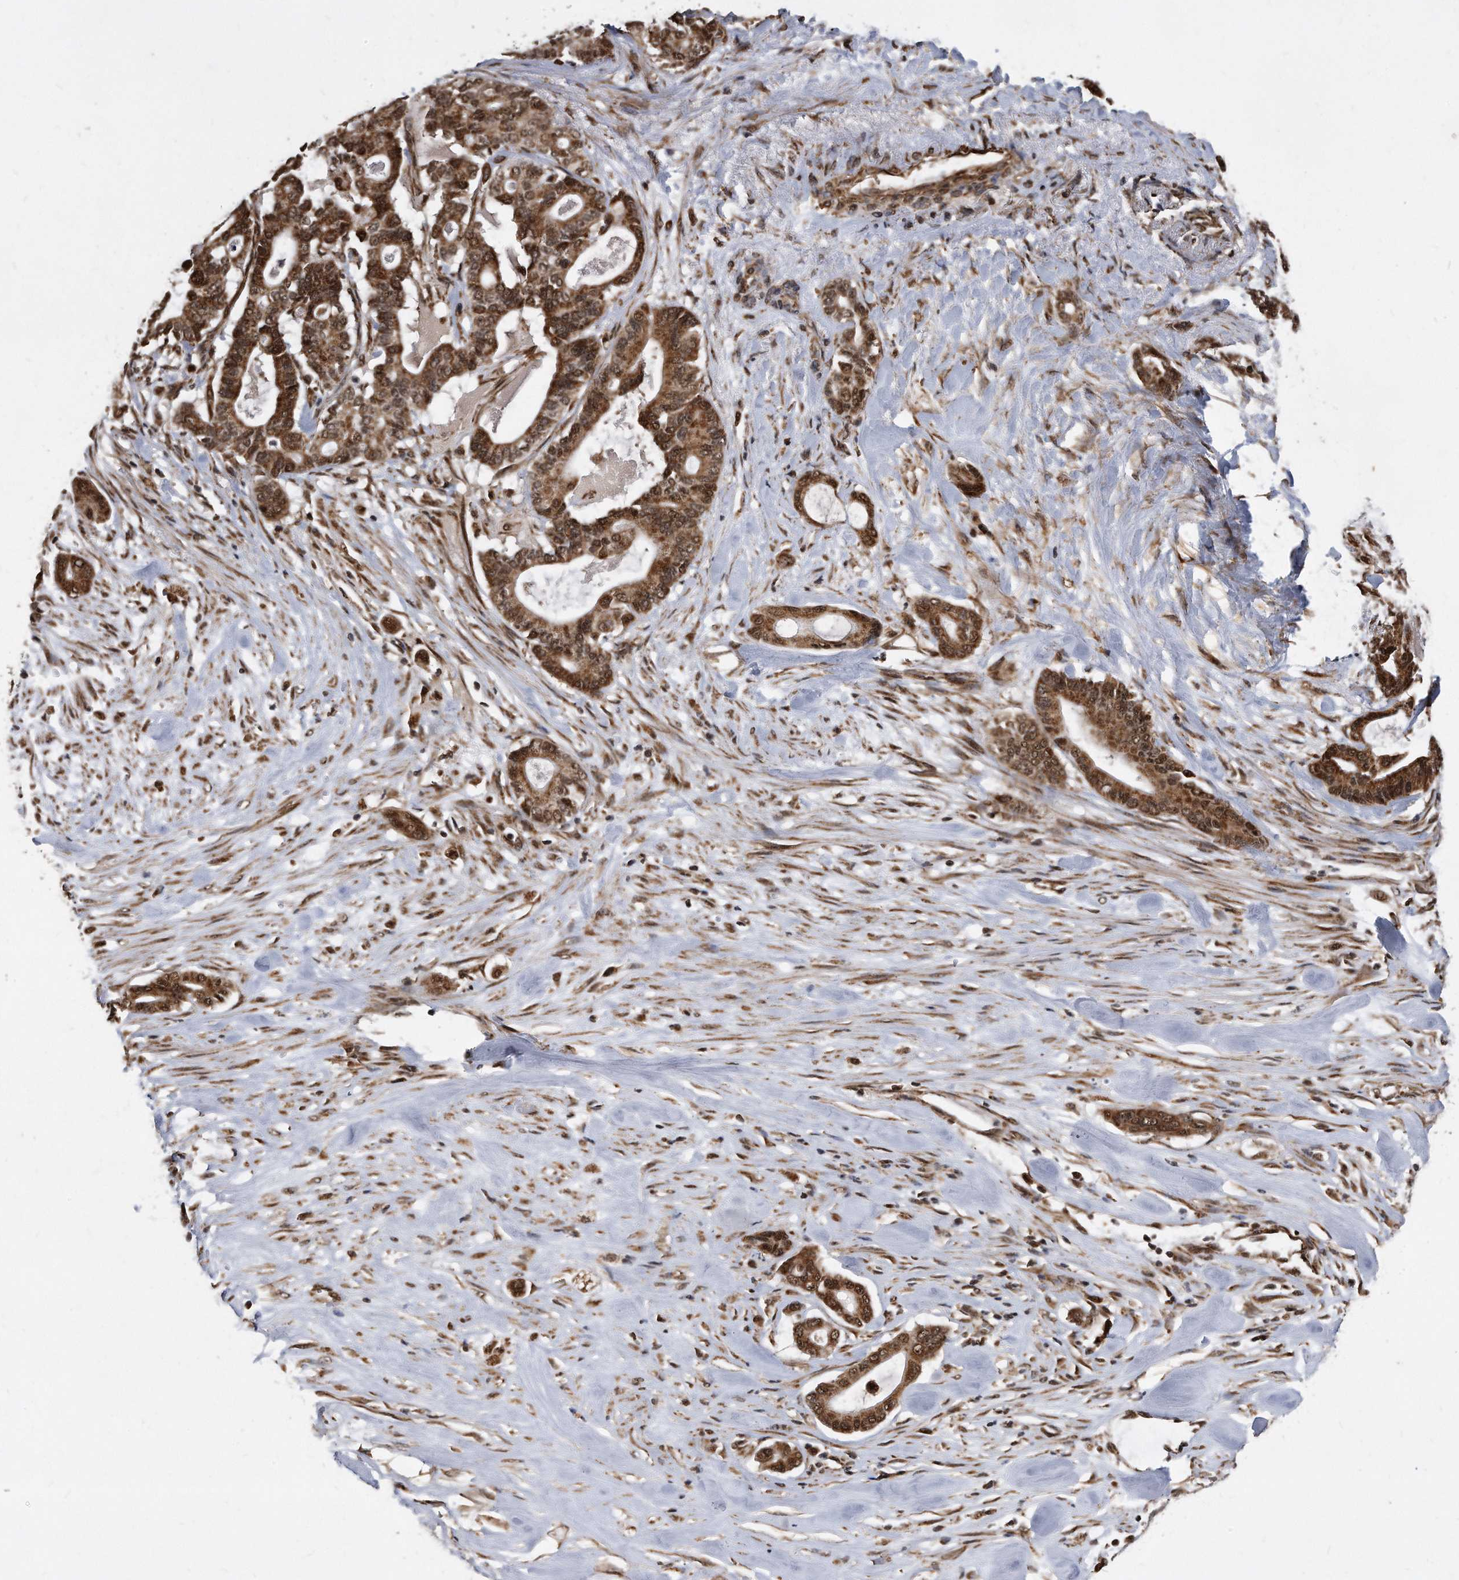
{"staining": {"intensity": "strong", "quantity": ">75%", "location": "cytoplasmic/membranous,nuclear"}, "tissue": "pancreatic cancer", "cell_type": "Tumor cells", "image_type": "cancer", "snomed": [{"axis": "morphology", "description": "Adenocarcinoma, NOS"}, {"axis": "topography", "description": "Pancreas"}], "caption": "A high-resolution photomicrograph shows immunohistochemistry staining of adenocarcinoma (pancreatic), which reveals strong cytoplasmic/membranous and nuclear staining in about >75% of tumor cells.", "gene": "DUSP22", "patient": {"sex": "male", "age": 63}}